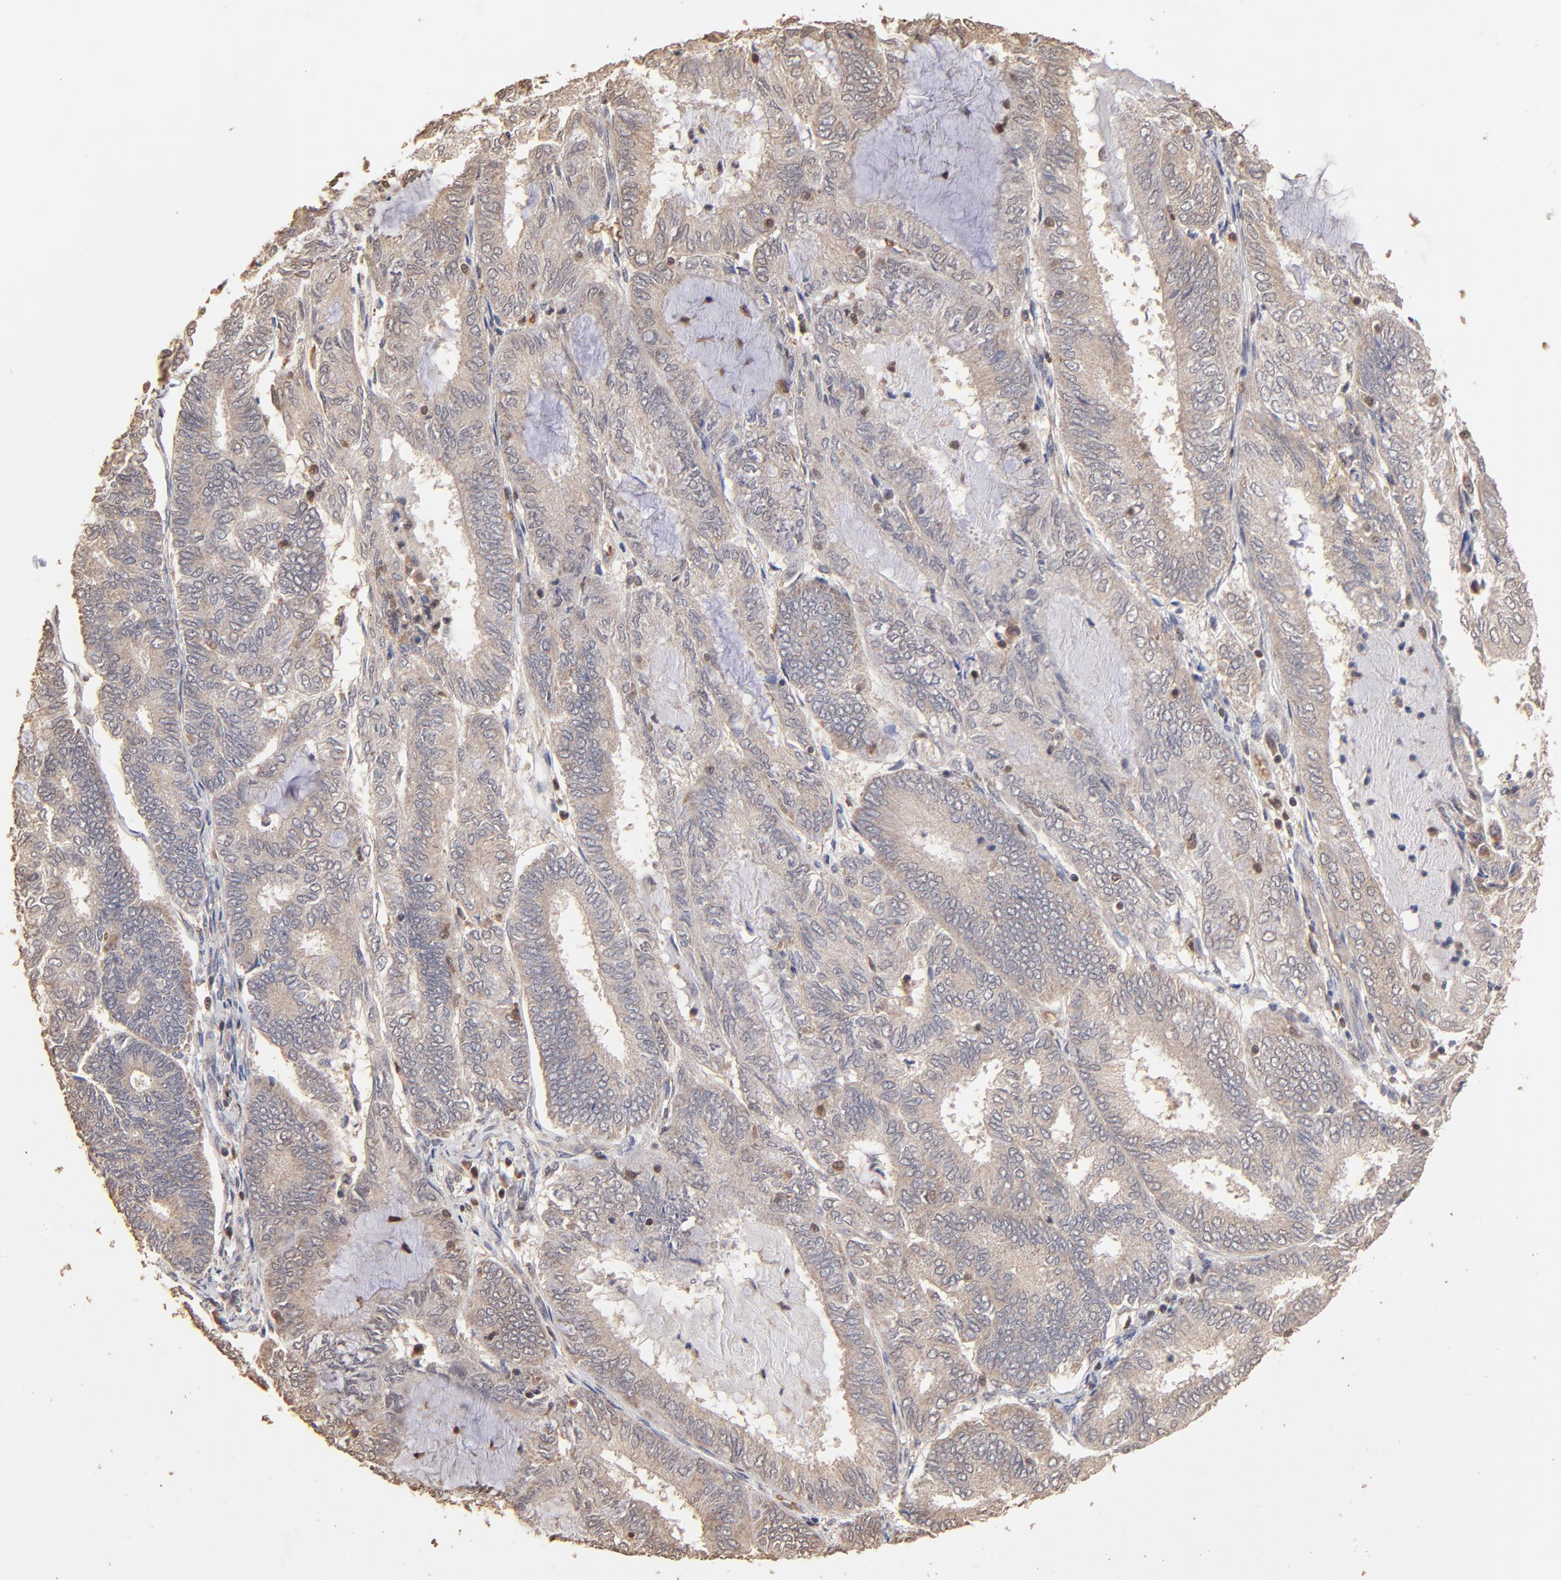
{"staining": {"intensity": "weak", "quantity": ">75%", "location": "cytoplasmic/membranous"}, "tissue": "endometrial cancer", "cell_type": "Tumor cells", "image_type": "cancer", "snomed": [{"axis": "morphology", "description": "Adenocarcinoma, NOS"}, {"axis": "topography", "description": "Endometrium"}], "caption": "Human endometrial cancer stained with a protein marker displays weak staining in tumor cells.", "gene": "CASP1", "patient": {"sex": "female", "age": 59}}